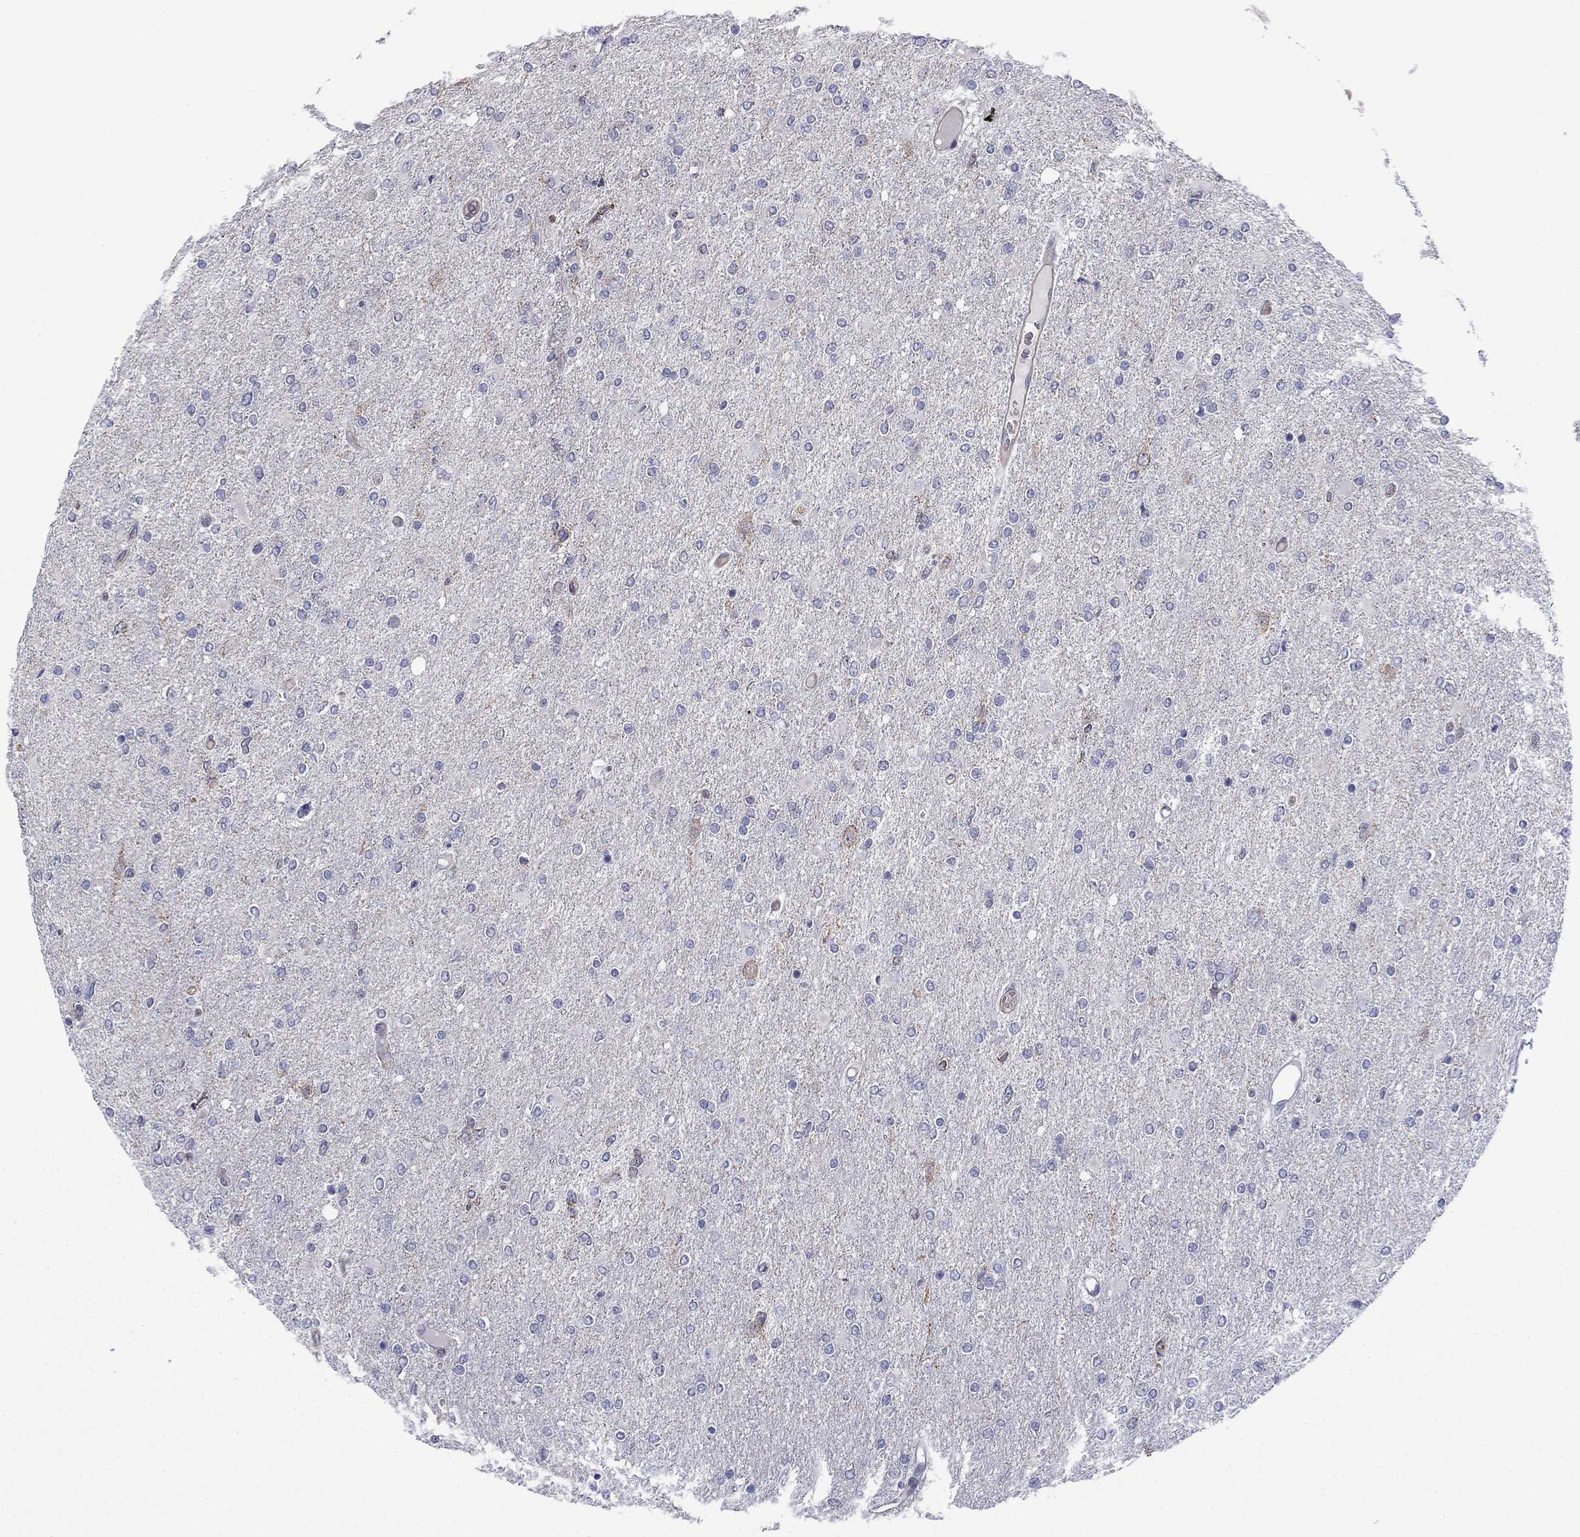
{"staining": {"intensity": "negative", "quantity": "none", "location": "none"}, "tissue": "glioma", "cell_type": "Tumor cells", "image_type": "cancer", "snomed": [{"axis": "morphology", "description": "Glioma, malignant, High grade"}, {"axis": "topography", "description": "Cerebral cortex"}], "caption": "High power microscopy histopathology image of an immunohistochemistry (IHC) micrograph of glioma, revealing no significant positivity in tumor cells.", "gene": "LMO7", "patient": {"sex": "male", "age": 70}}